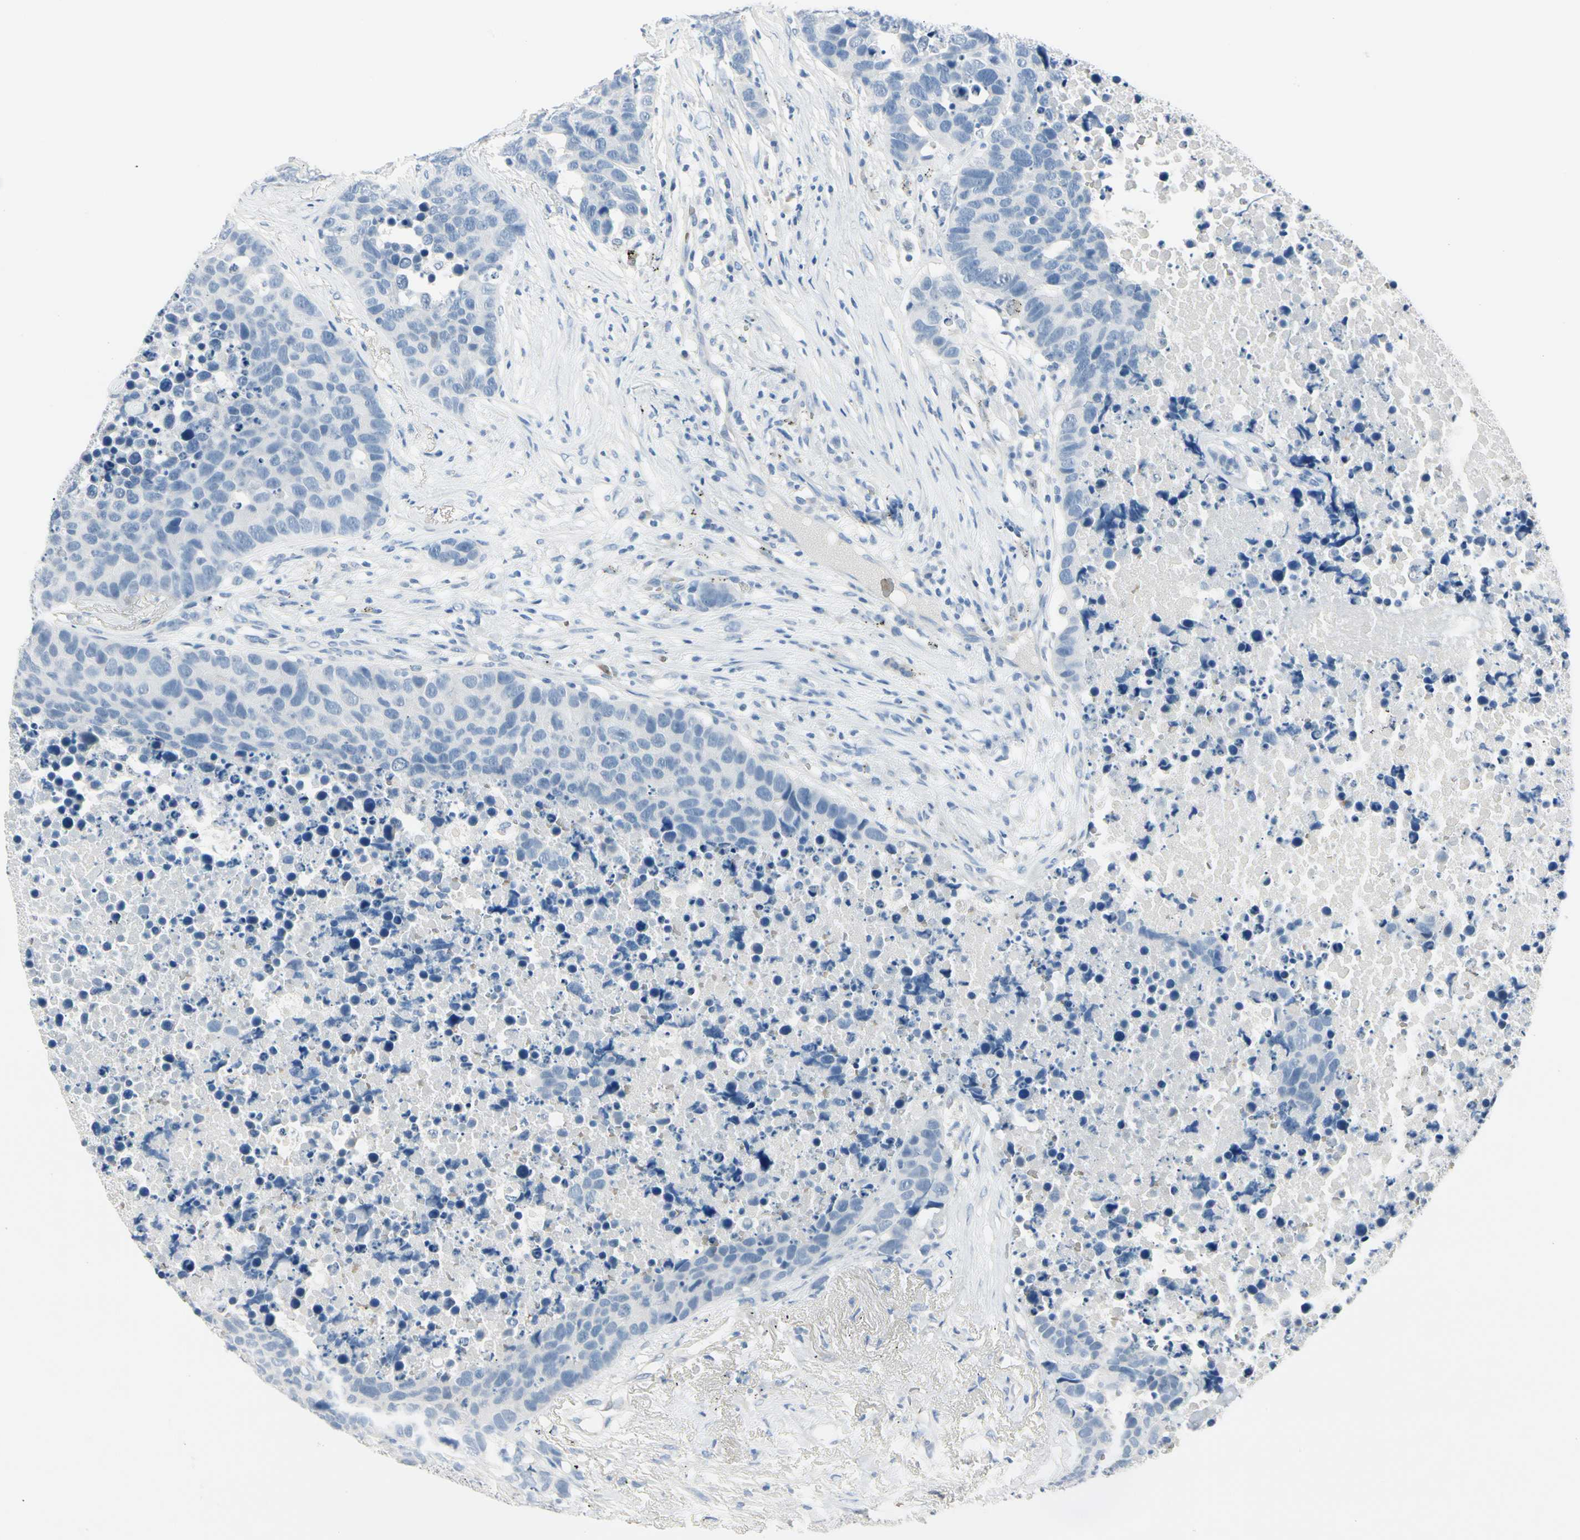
{"staining": {"intensity": "negative", "quantity": "none", "location": "none"}, "tissue": "carcinoid", "cell_type": "Tumor cells", "image_type": "cancer", "snomed": [{"axis": "morphology", "description": "Carcinoid, malignant, NOS"}, {"axis": "topography", "description": "Lung"}], "caption": "A micrograph of carcinoid (malignant) stained for a protein reveals no brown staining in tumor cells.", "gene": "CA1", "patient": {"sex": "male", "age": 60}}